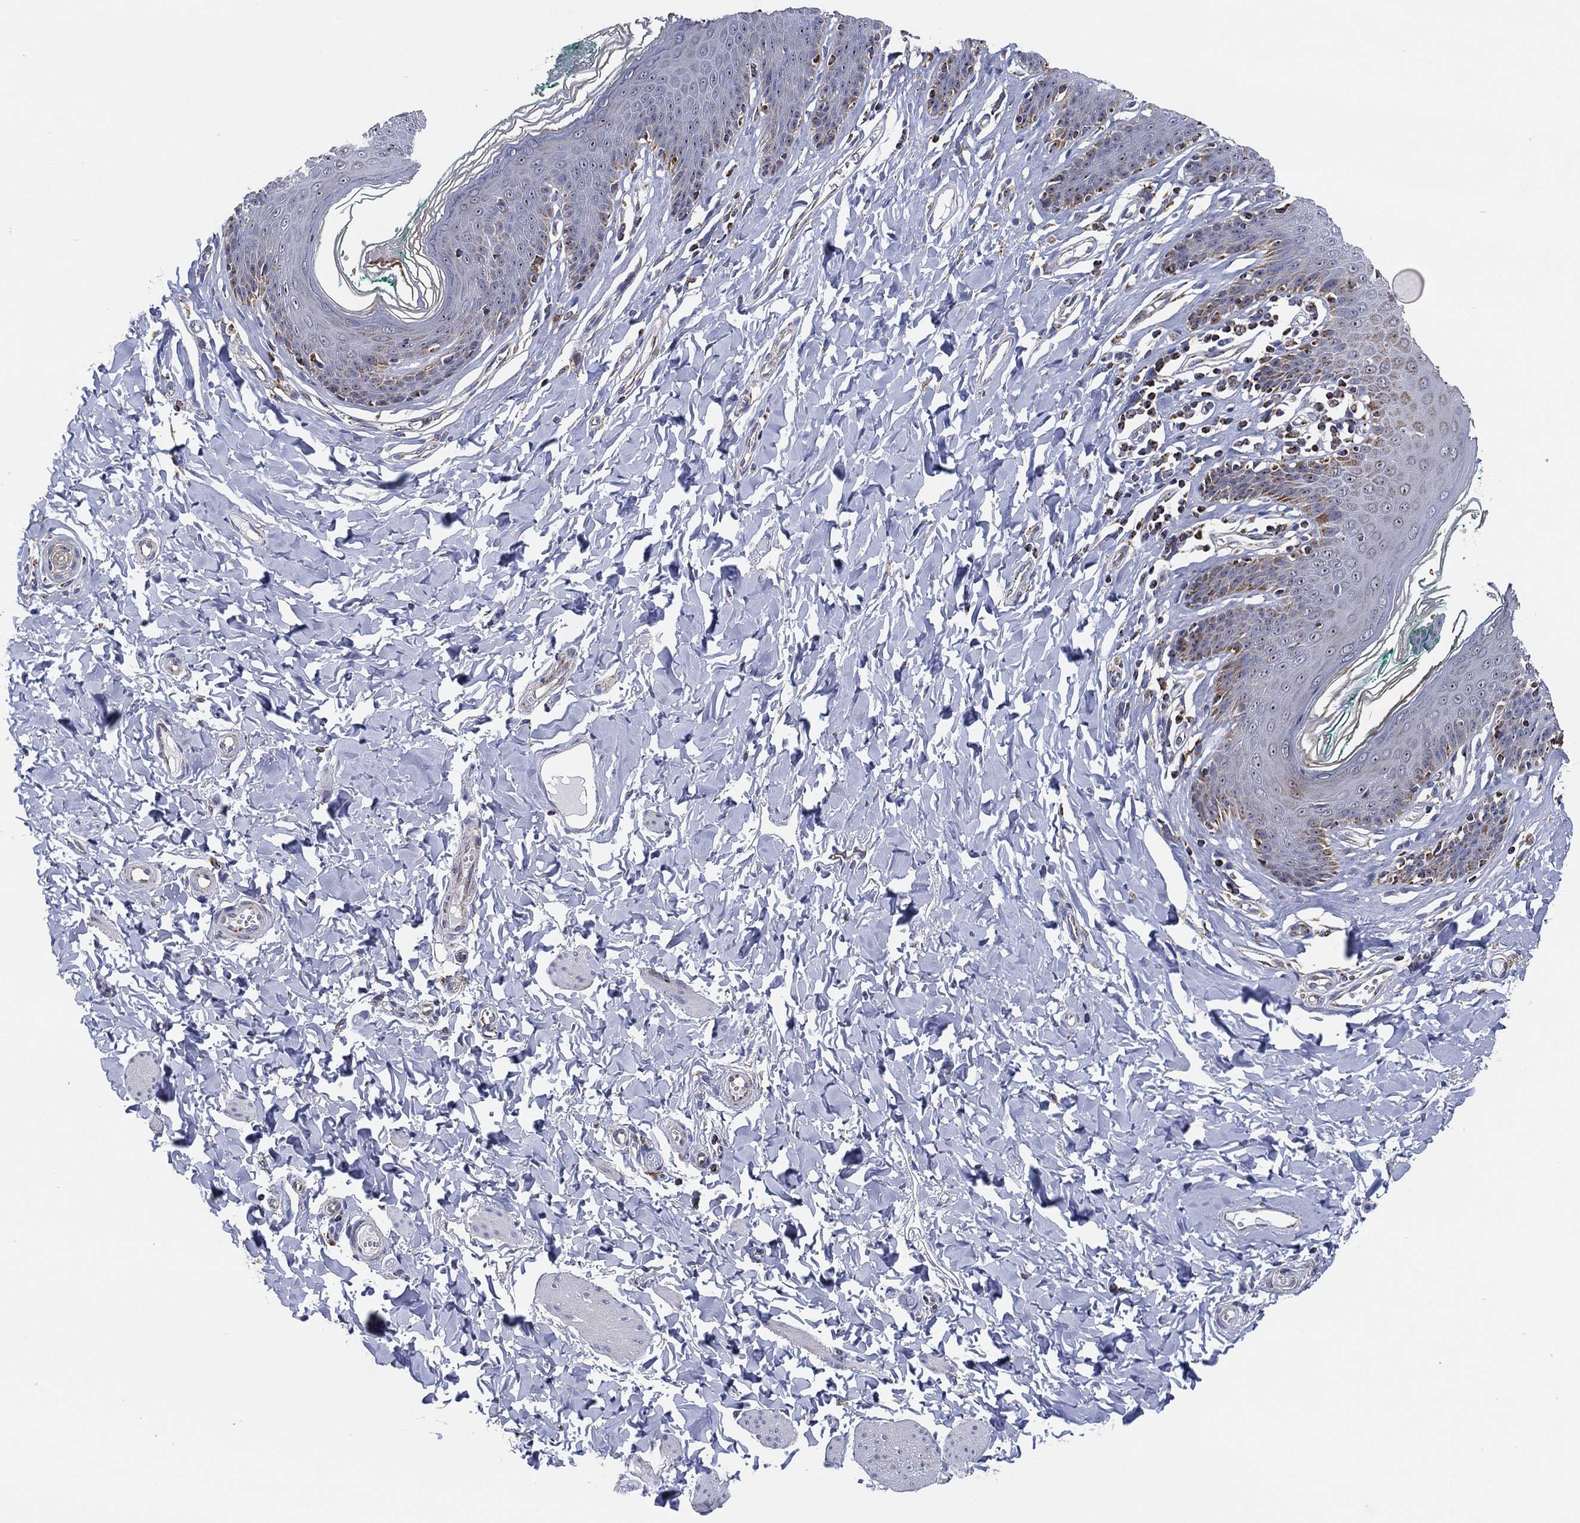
{"staining": {"intensity": "negative", "quantity": "none", "location": "none"}, "tissue": "skin", "cell_type": "Epidermal cells", "image_type": "normal", "snomed": [{"axis": "morphology", "description": "Normal tissue, NOS"}, {"axis": "topography", "description": "Vulva"}], "caption": "This micrograph is of normal skin stained with immunohistochemistry to label a protein in brown with the nuclei are counter-stained blue. There is no positivity in epidermal cells. (DAB (3,3'-diaminobenzidine) IHC with hematoxylin counter stain).", "gene": "GCAT", "patient": {"sex": "female", "age": 66}}